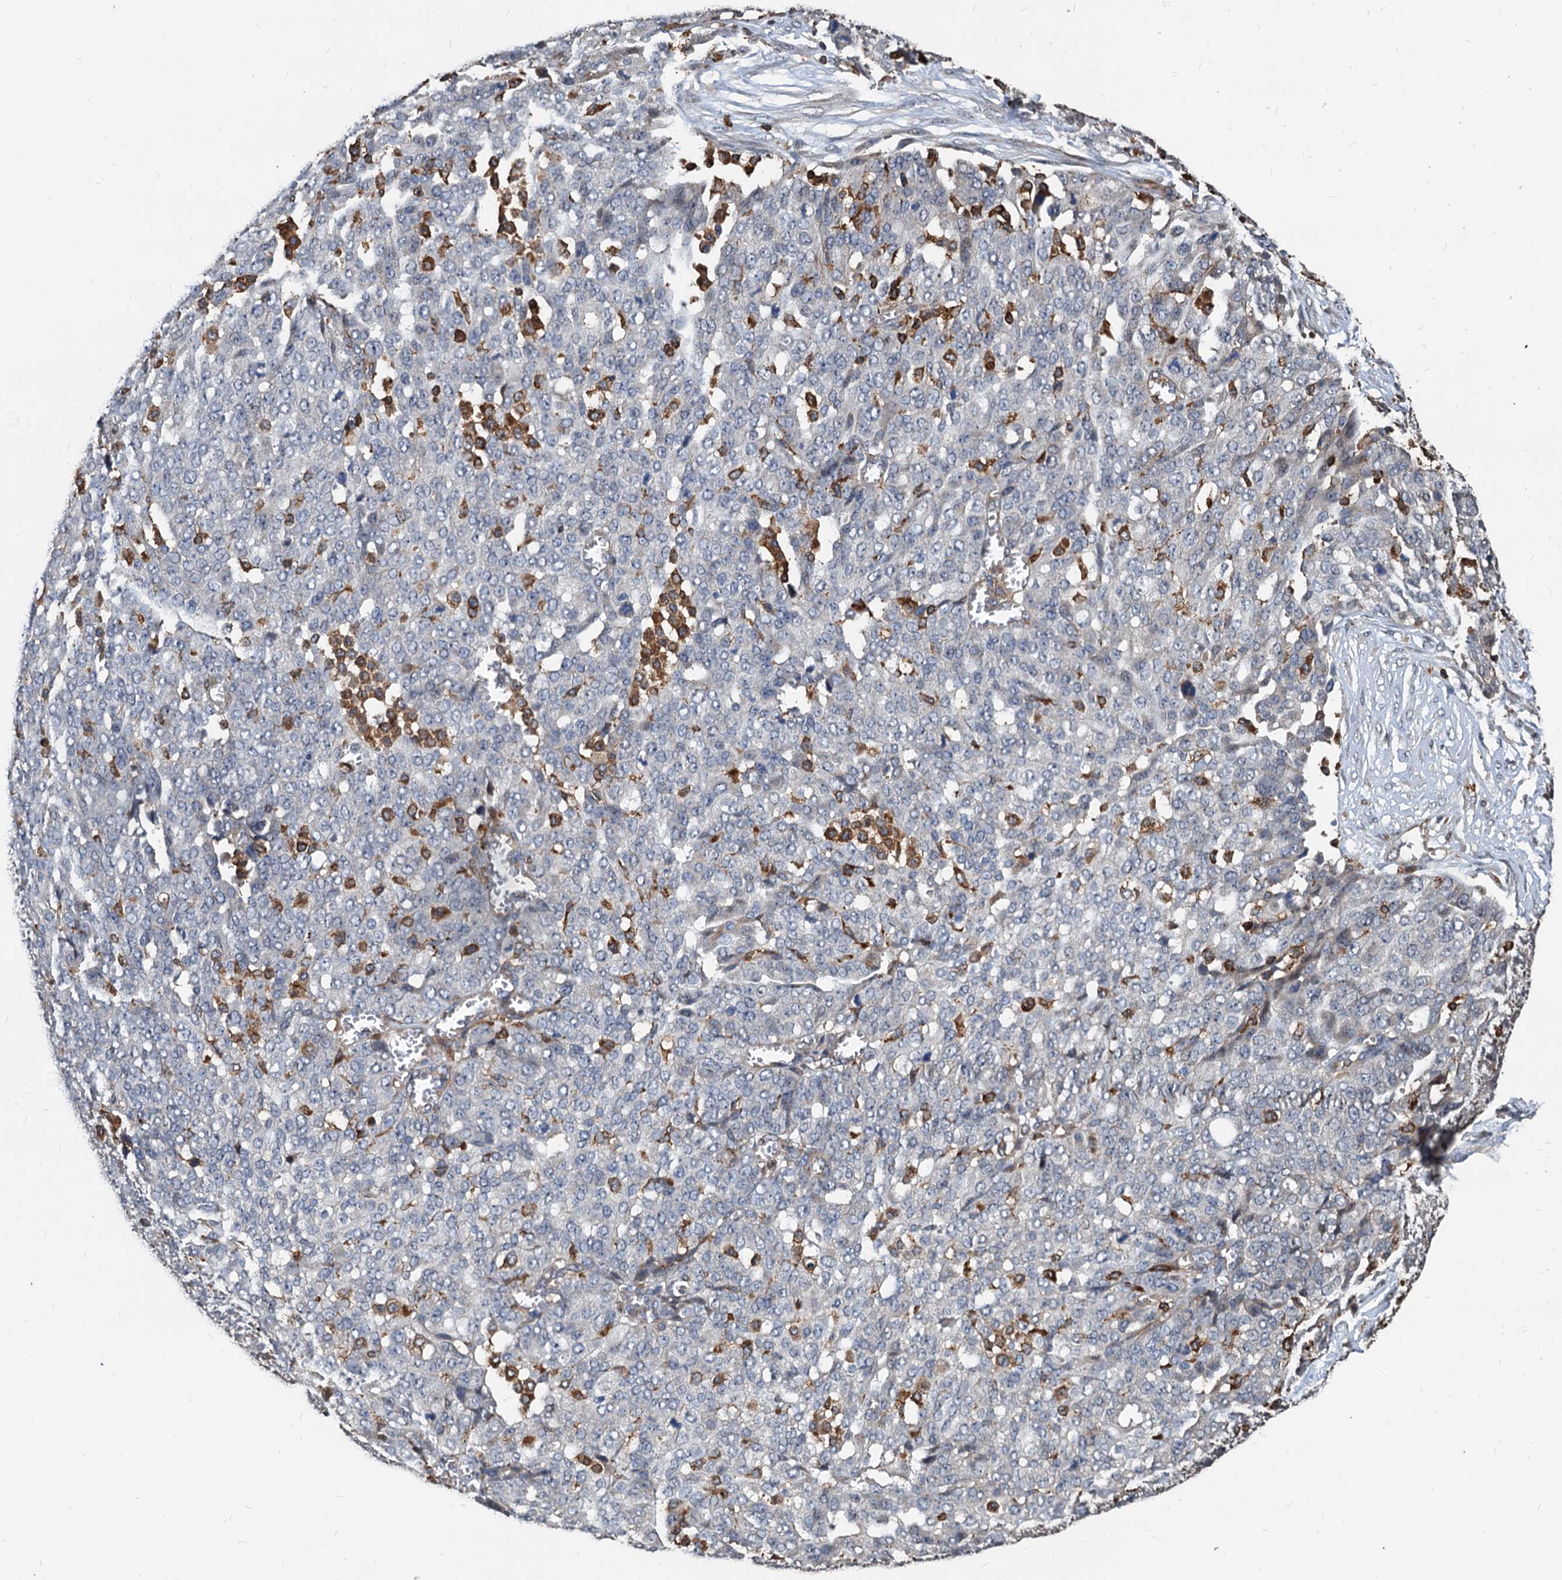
{"staining": {"intensity": "negative", "quantity": "none", "location": "none"}, "tissue": "ovarian cancer", "cell_type": "Tumor cells", "image_type": "cancer", "snomed": [{"axis": "morphology", "description": "Cystadenocarcinoma, serous, NOS"}, {"axis": "topography", "description": "Soft tissue"}, {"axis": "topography", "description": "Ovary"}], "caption": "Human ovarian cancer stained for a protein using immunohistochemistry shows no positivity in tumor cells.", "gene": "LCP2", "patient": {"sex": "female", "age": 57}}